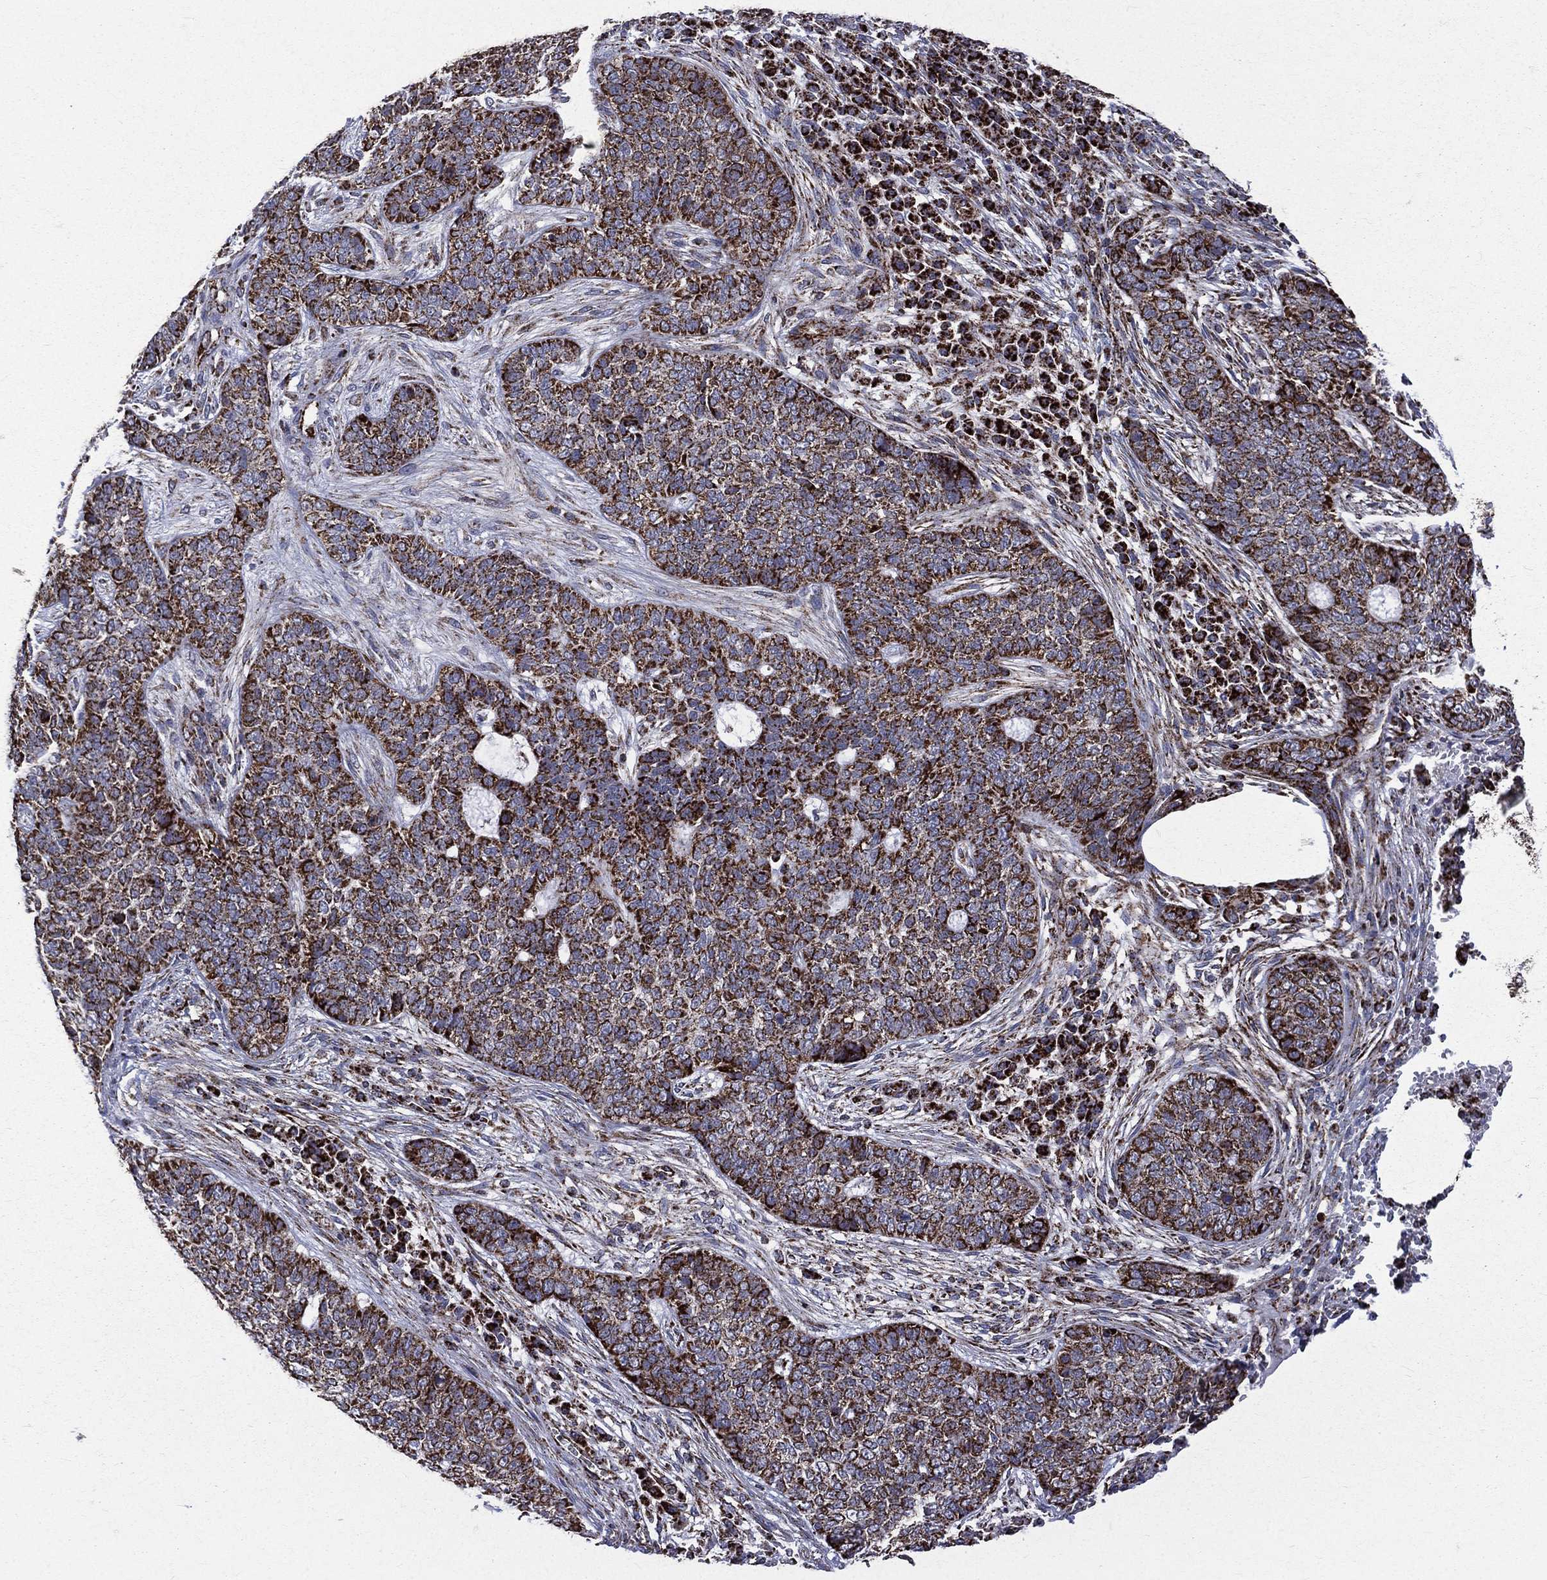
{"staining": {"intensity": "strong", "quantity": ">75%", "location": "cytoplasmic/membranous"}, "tissue": "skin cancer", "cell_type": "Tumor cells", "image_type": "cancer", "snomed": [{"axis": "morphology", "description": "Basal cell carcinoma"}, {"axis": "topography", "description": "Skin"}], "caption": "A photomicrograph showing strong cytoplasmic/membranous expression in about >75% of tumor cells in skin cancer, as visualized by brown immunohistochemical staining.", "gene": "GOT2", "patient": {"sex": "female", "age": 69}}